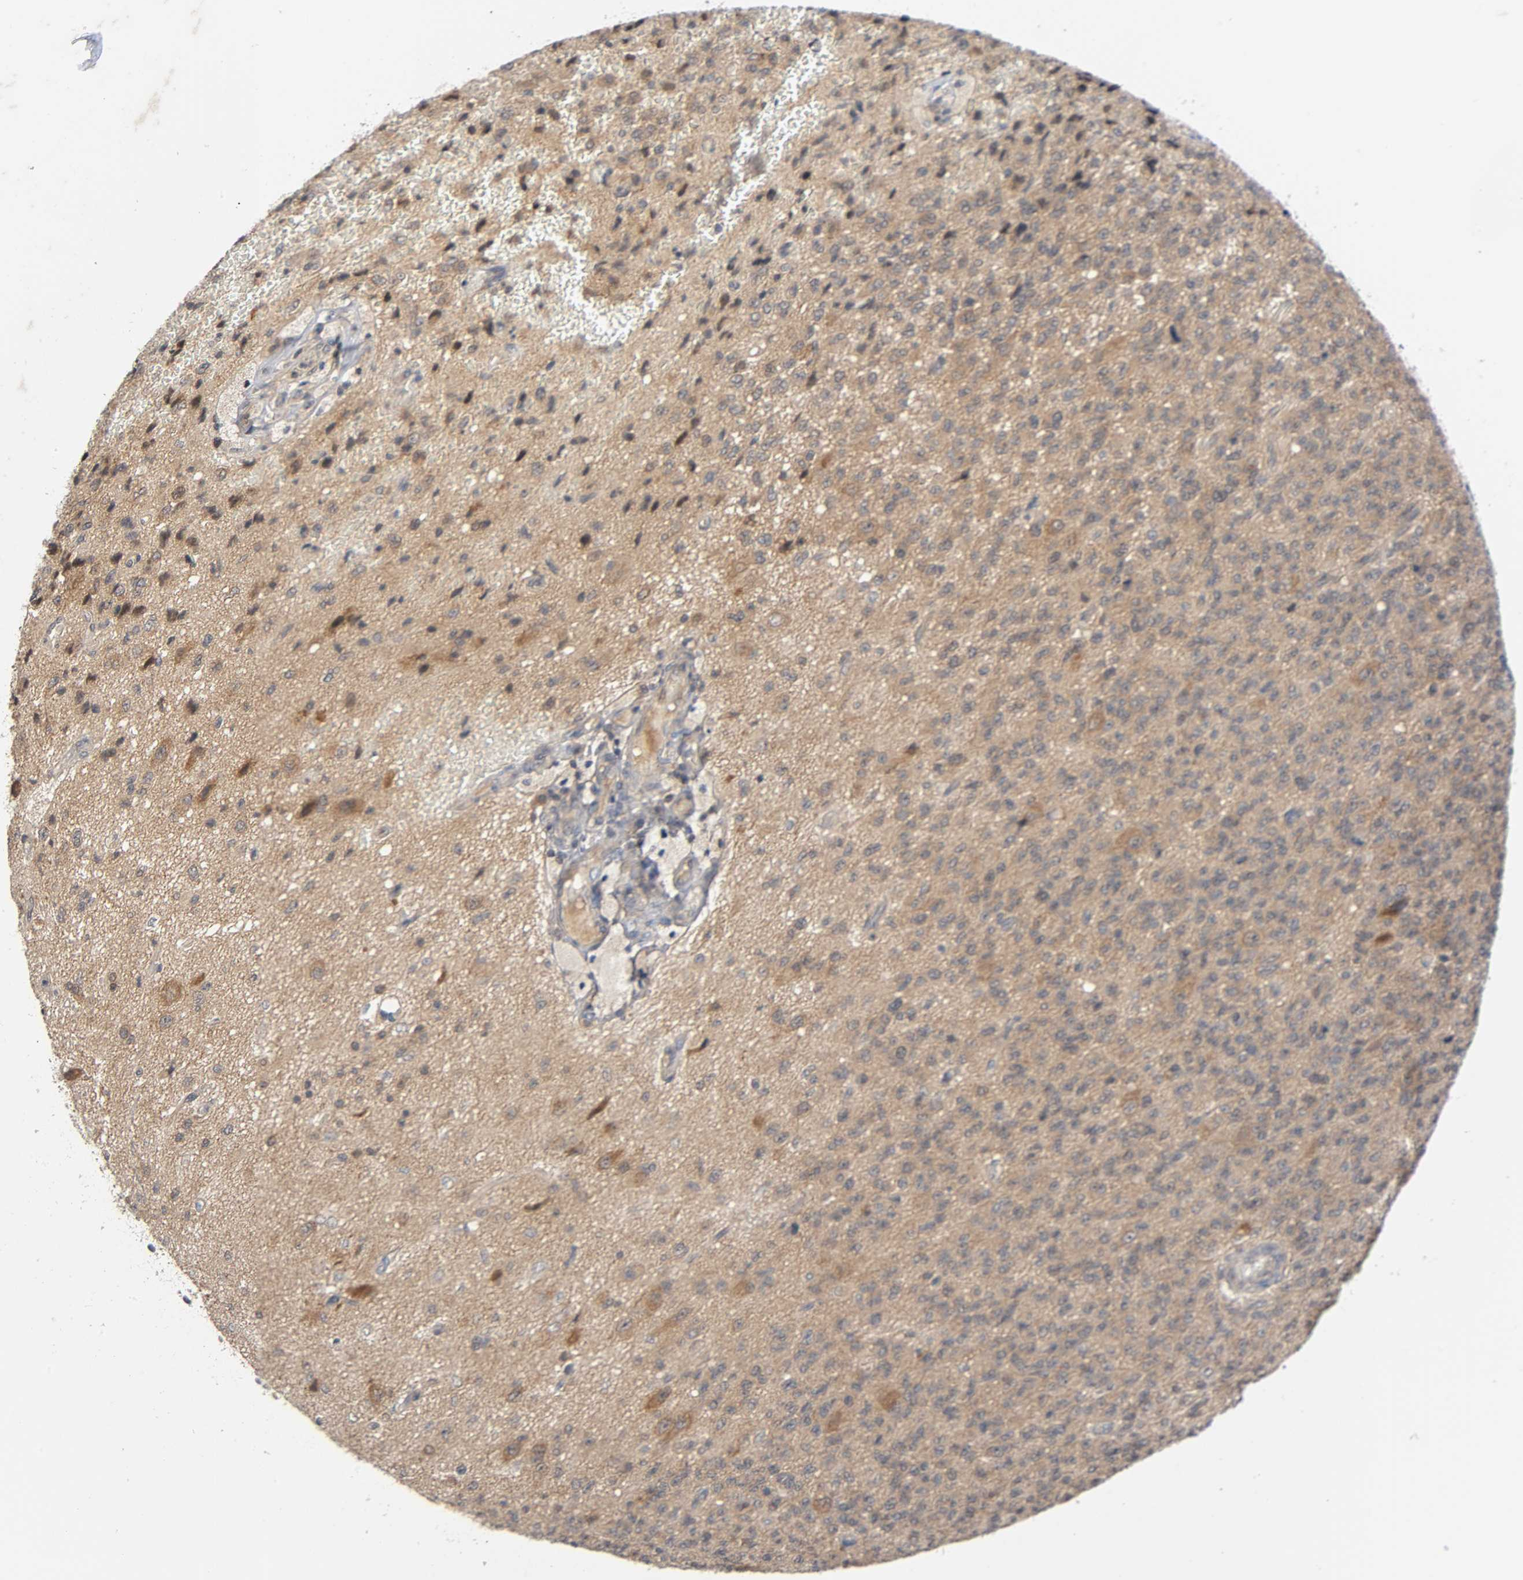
{"staining": {"intensity": "moderate", "quantity": ">75%", "location": "cytoplasmic/membranous,nuclear"}, "tissue": "glioma", "cell_type": "Tumor cells", "image_type": "cancer", "snomed": [{"axis": "morphology", "description": "Glioma, malignant, High grade"}, {"axis": "topography", "description": "pancreas cauda"}], "caption": "Protein analysis of glioma tissue reveals moderate cytoplasmic/membranous and nuclear expression in about >75% of tumor cells.", "gene": "MAPK8", "patient": {"sex": "male", "age": 60}}